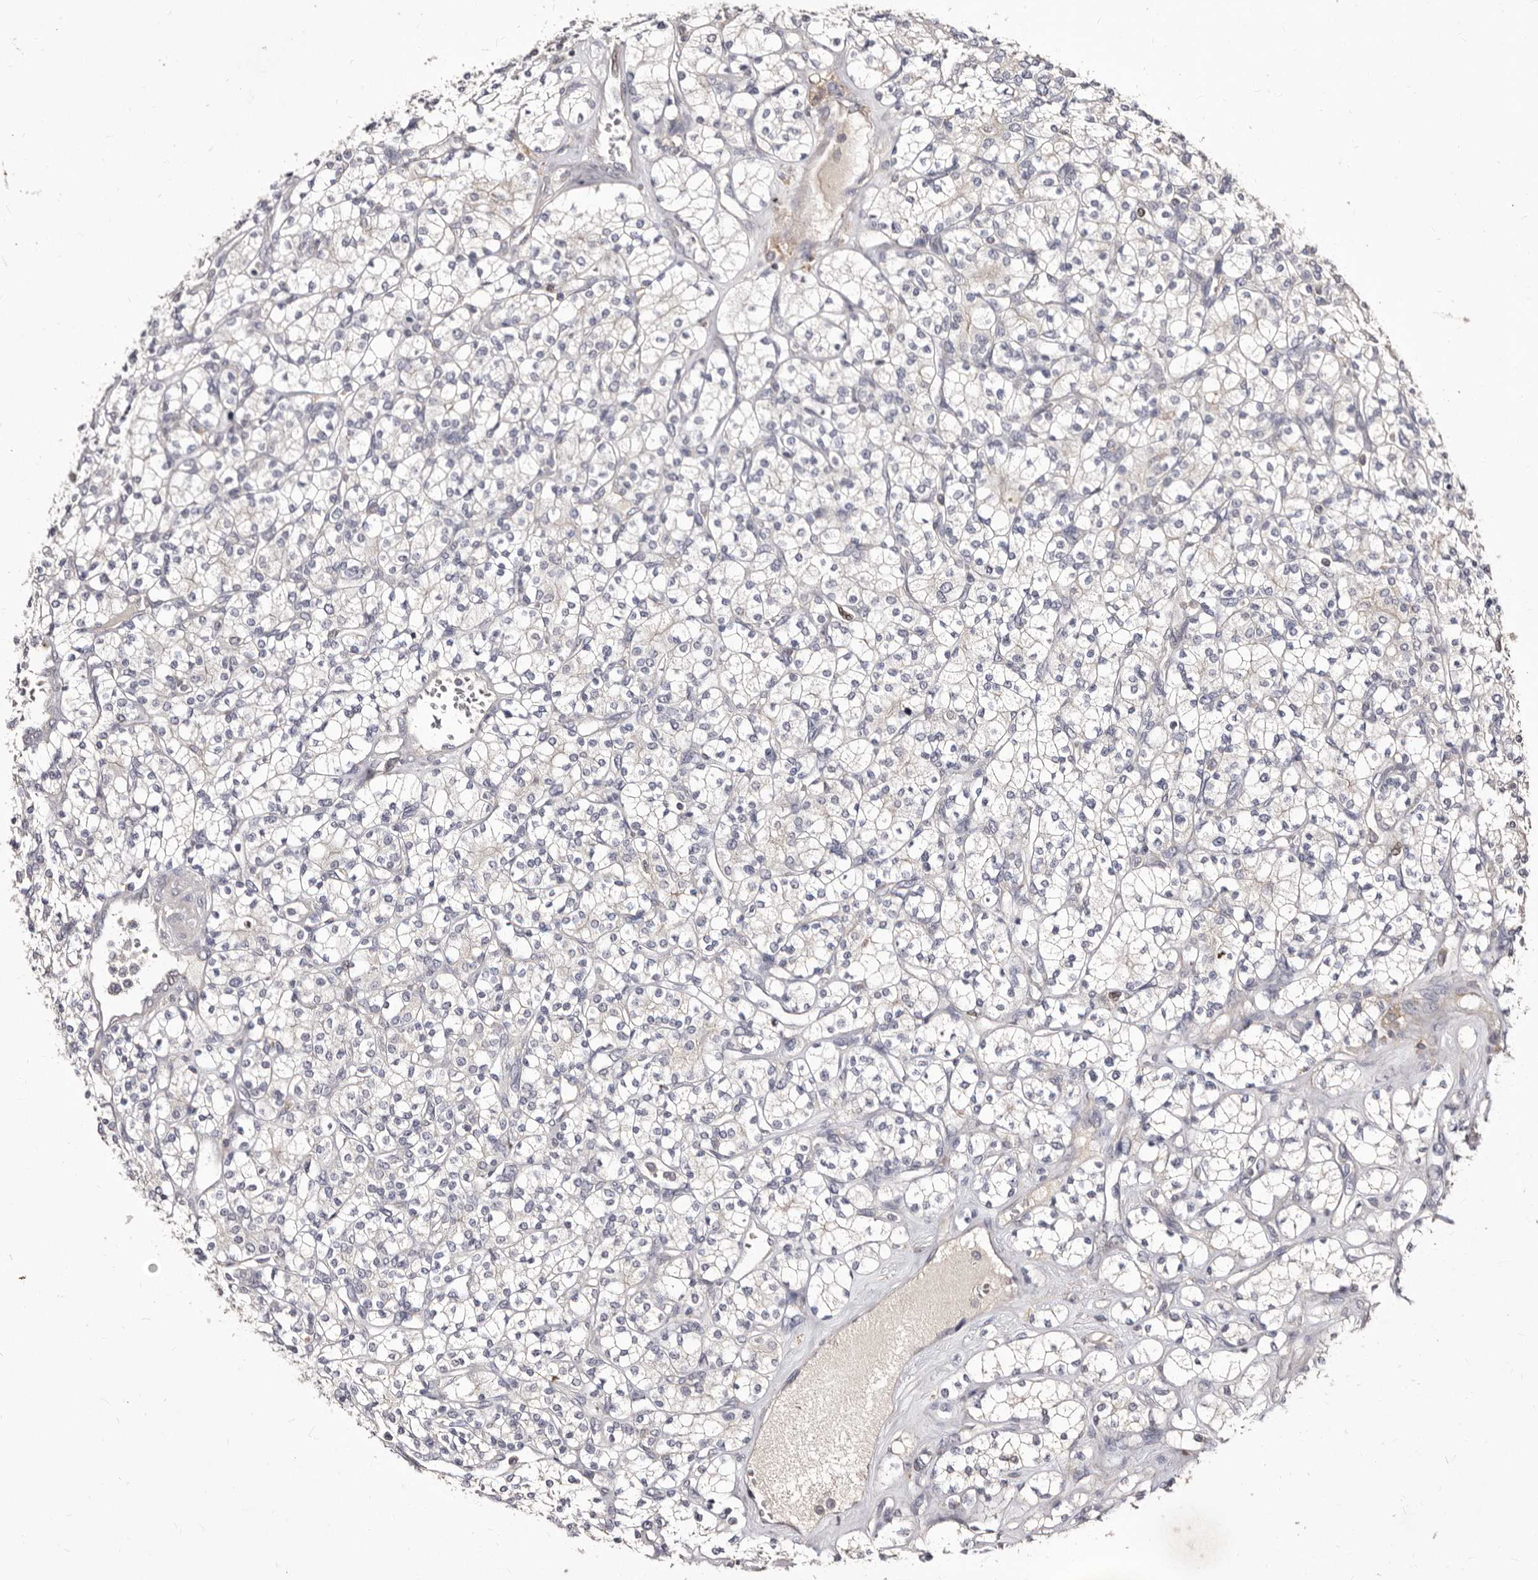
{"staining": {"intensity": "negative", "quantity": "none", "location": "none"}, "tissue": "renal cancer", "cell_type": "Tumor cells", "image_type": "cancer", "snomed": [{"axis": "morphology", "description": "Adenocarcinoma, NOS"}, {"axis": "topography", "description": "Kidney"}], "caption": "Renal adenocarcinoma stained for a protein using immunohistochemistry (IHC) exhibits no expression tumor cells.", "gene": "CDCA8", "patient": {"sex": "male", "age": 77}}